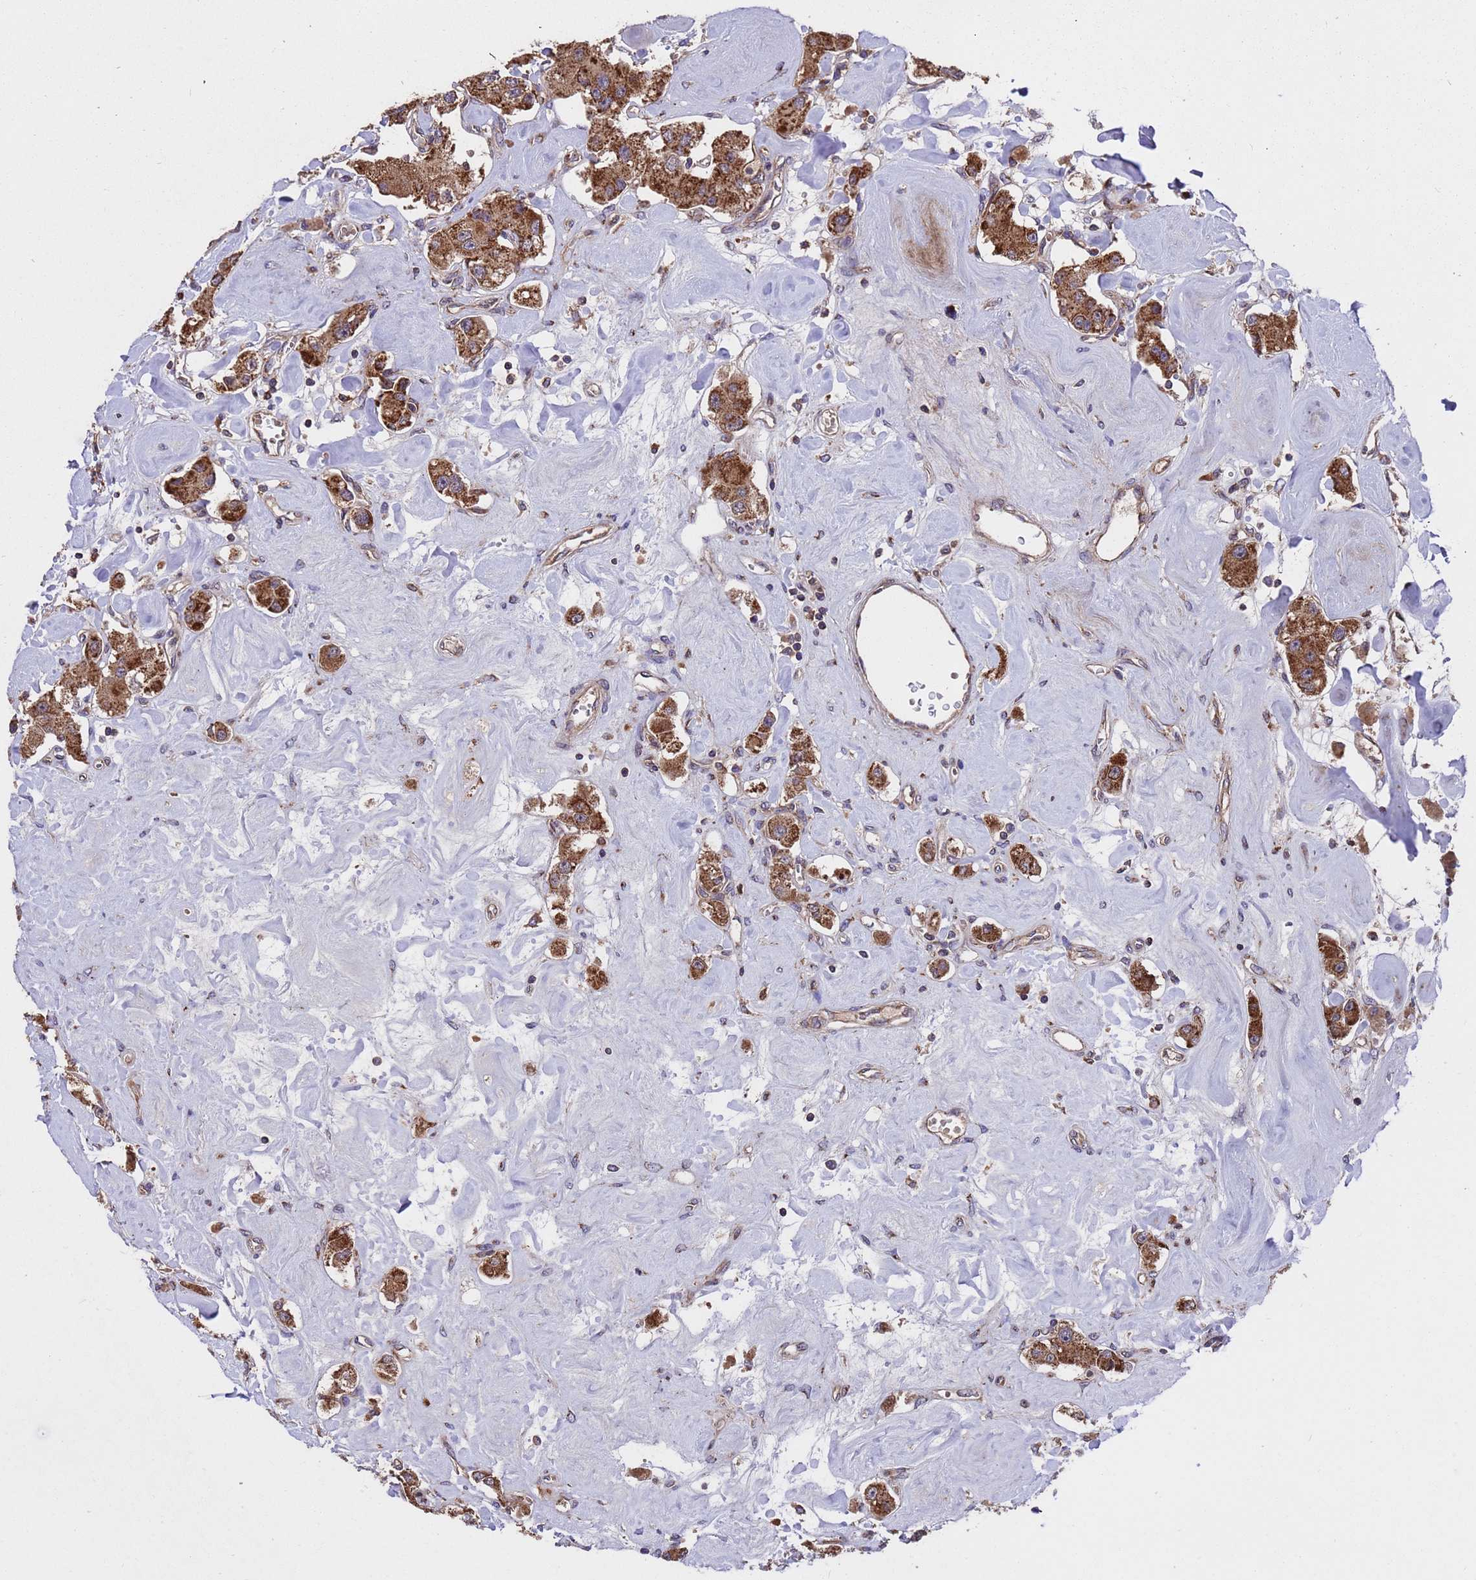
{"staining": {"intensity": "moderate", "quantity": ">75%", "location": "cytoplasmic/membranous"}, "tissue": "carcinoid", "cell_type": "Tumor cells", "image_type": "cancer", "snomed": [{"axis": "morphology", "description": "Carcinoid, malignant, NOS"}, {"axis": "topography", "description": "Pancreas"}], "caption": "DAB (3,3'-diaminobenzidine) immunohistochemical staining of human malignant carcinoid exhibits moderate cytoplasmic/membranous protein expression in approximately >75% of tumor cells.", "gene": "TSR3", "patient": {"sex": "male", "age": 41}}